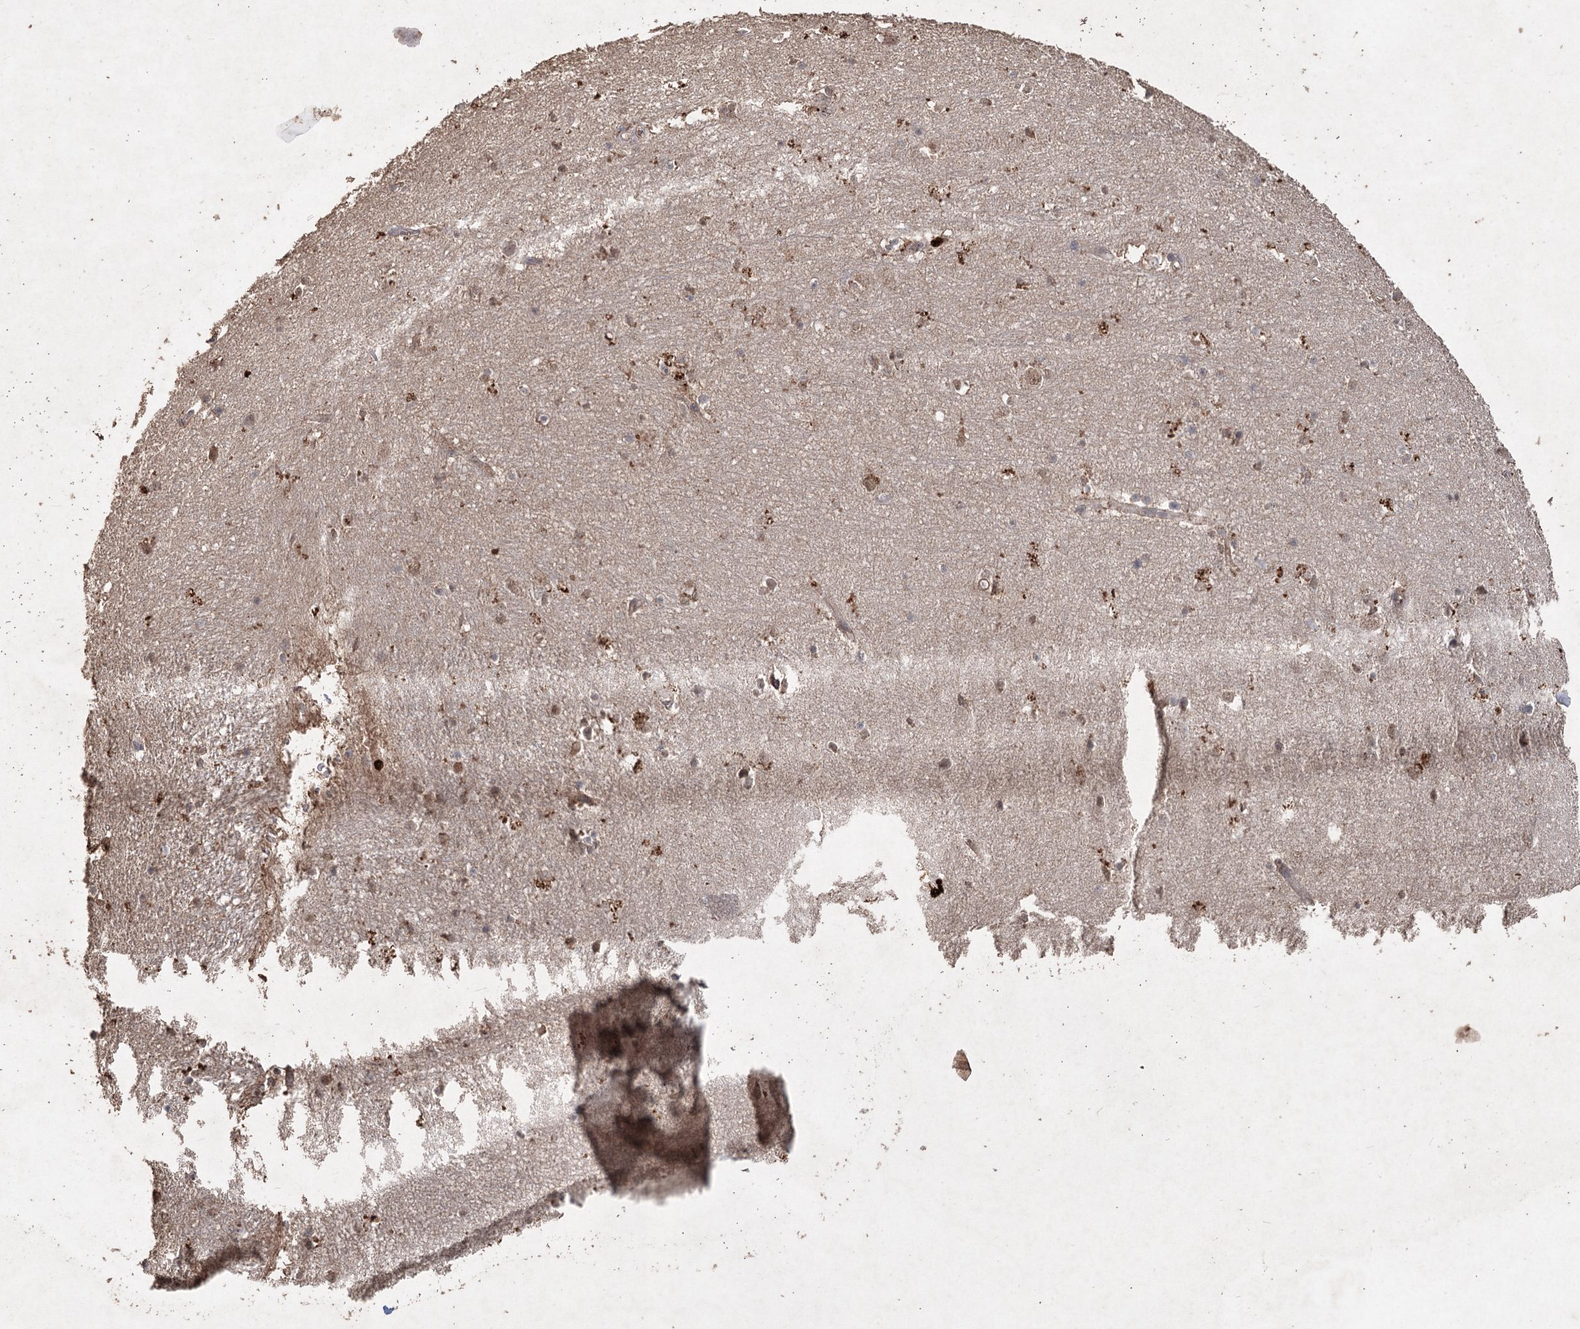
{"staining": {"intensity": "weak", "quantity": "25%-75%", "location": "cytoplasmic/membranous"}, "tissue": "hippocampus", "cell_type": "Glial cells", "image_type": "normal", "snomed": [{"axis": "morphology", "description": "Normal tissue, NOS"}, {"axis": "topography", "description": "Hippocampus"}], "caption": "This micrograph reveals unremarkable hippocampus stained with IHC to label a protein in brown. The cytoplasmic/membranous of glial cells show weak positivity for the protein. Nuclei are counter-stained blue.", "gene": "FBXO7", "patient": {"sex": "female", "age": 64}}